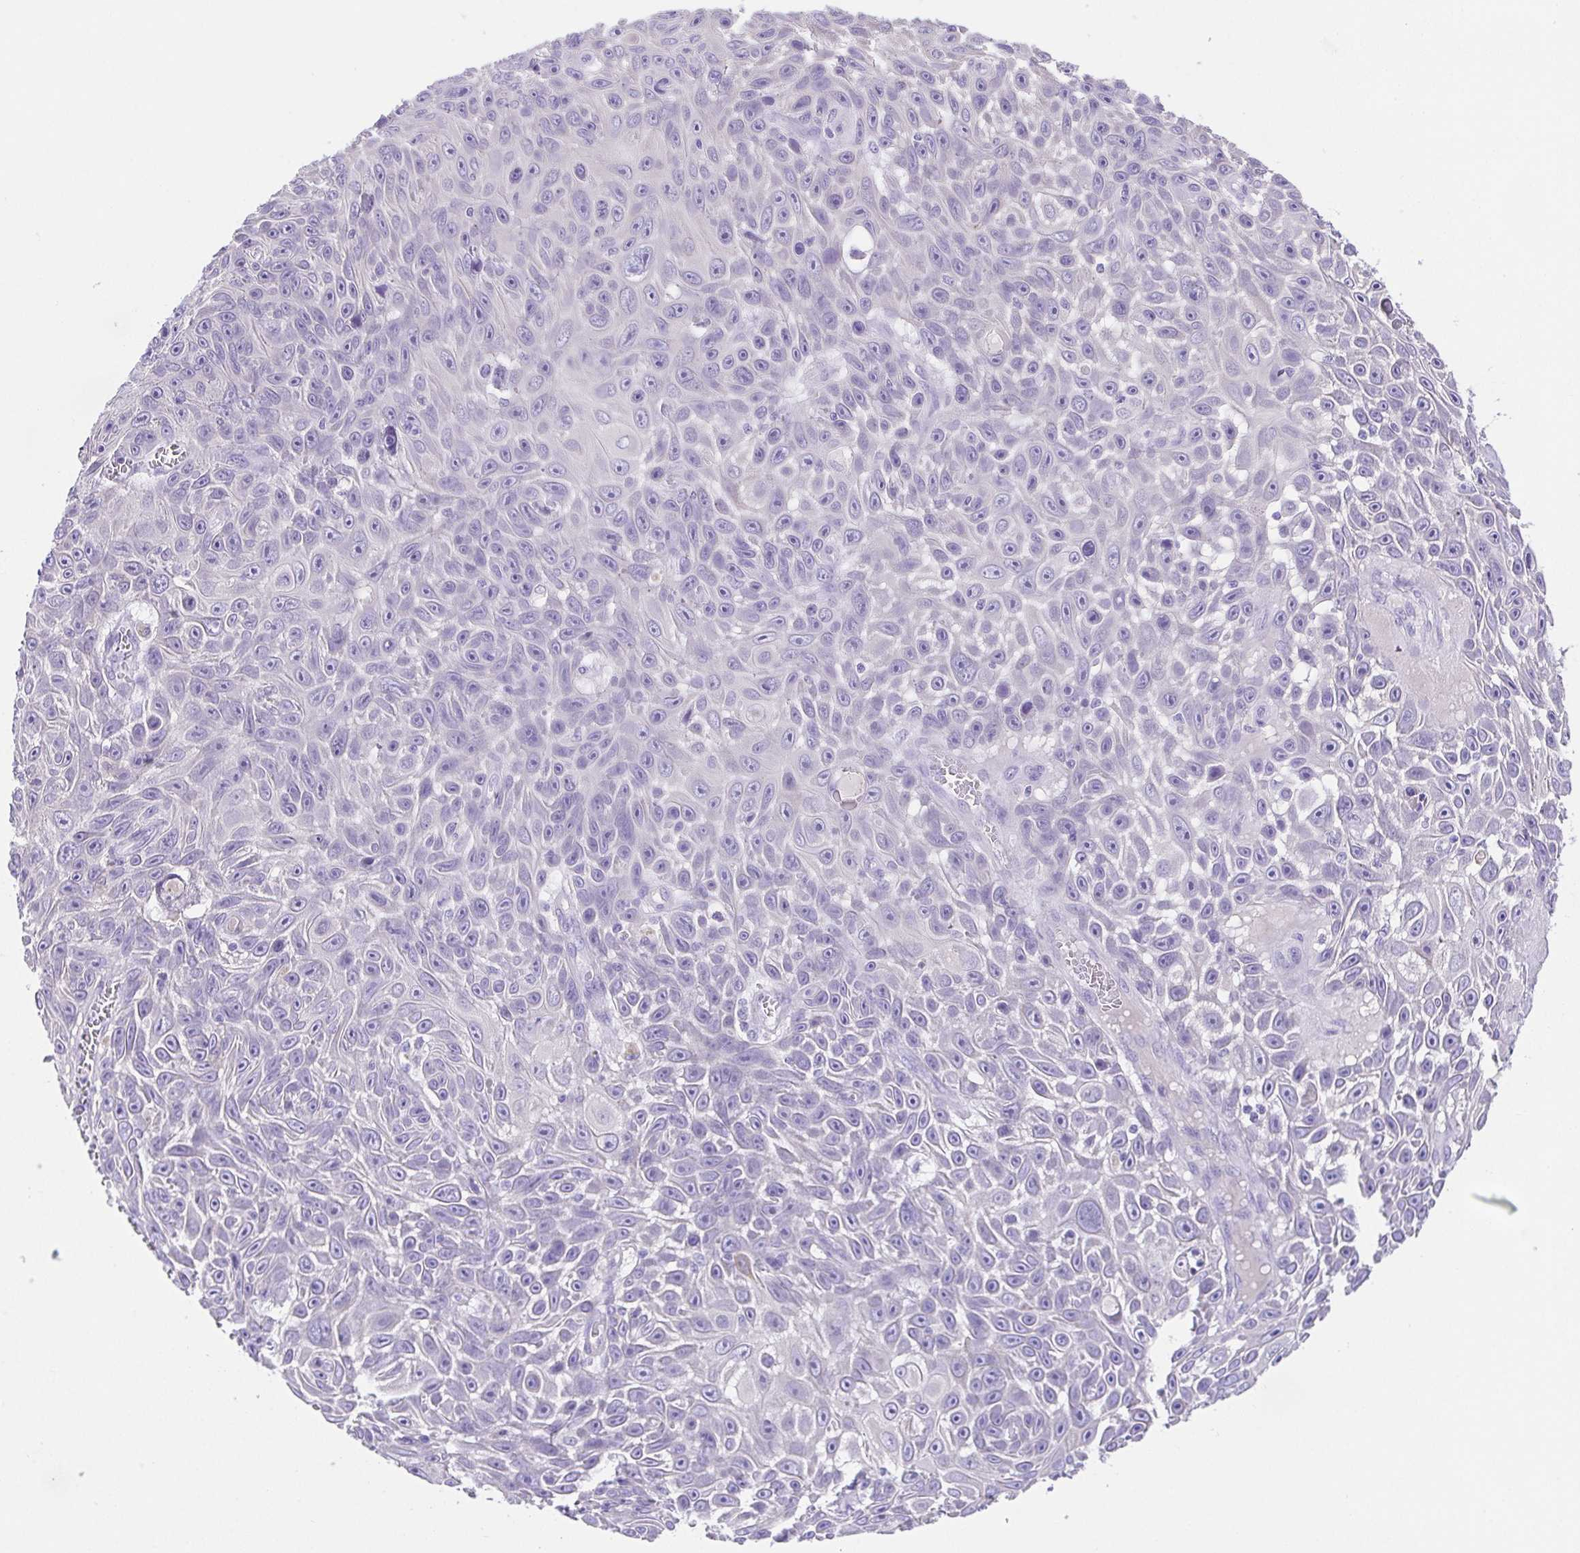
{"staining": {"intensity": "negative", "quantity": "none", "location": "none"}, "tissue": "skin cancer", "cell_type": "Tumor cells", "image_type": "cancer", "snomed": [{"axis": "morphology", "description": "Squamous cell carcinoma, NOS"}, {"axis": "topography", "description": "Skin"}], "caption": "A histopathology image of skin cancer stained for a protein demonstrates no brown staining in tumor cells.", "gene": "SPATA4", "patient": {"sex": "male", "age": 82}}